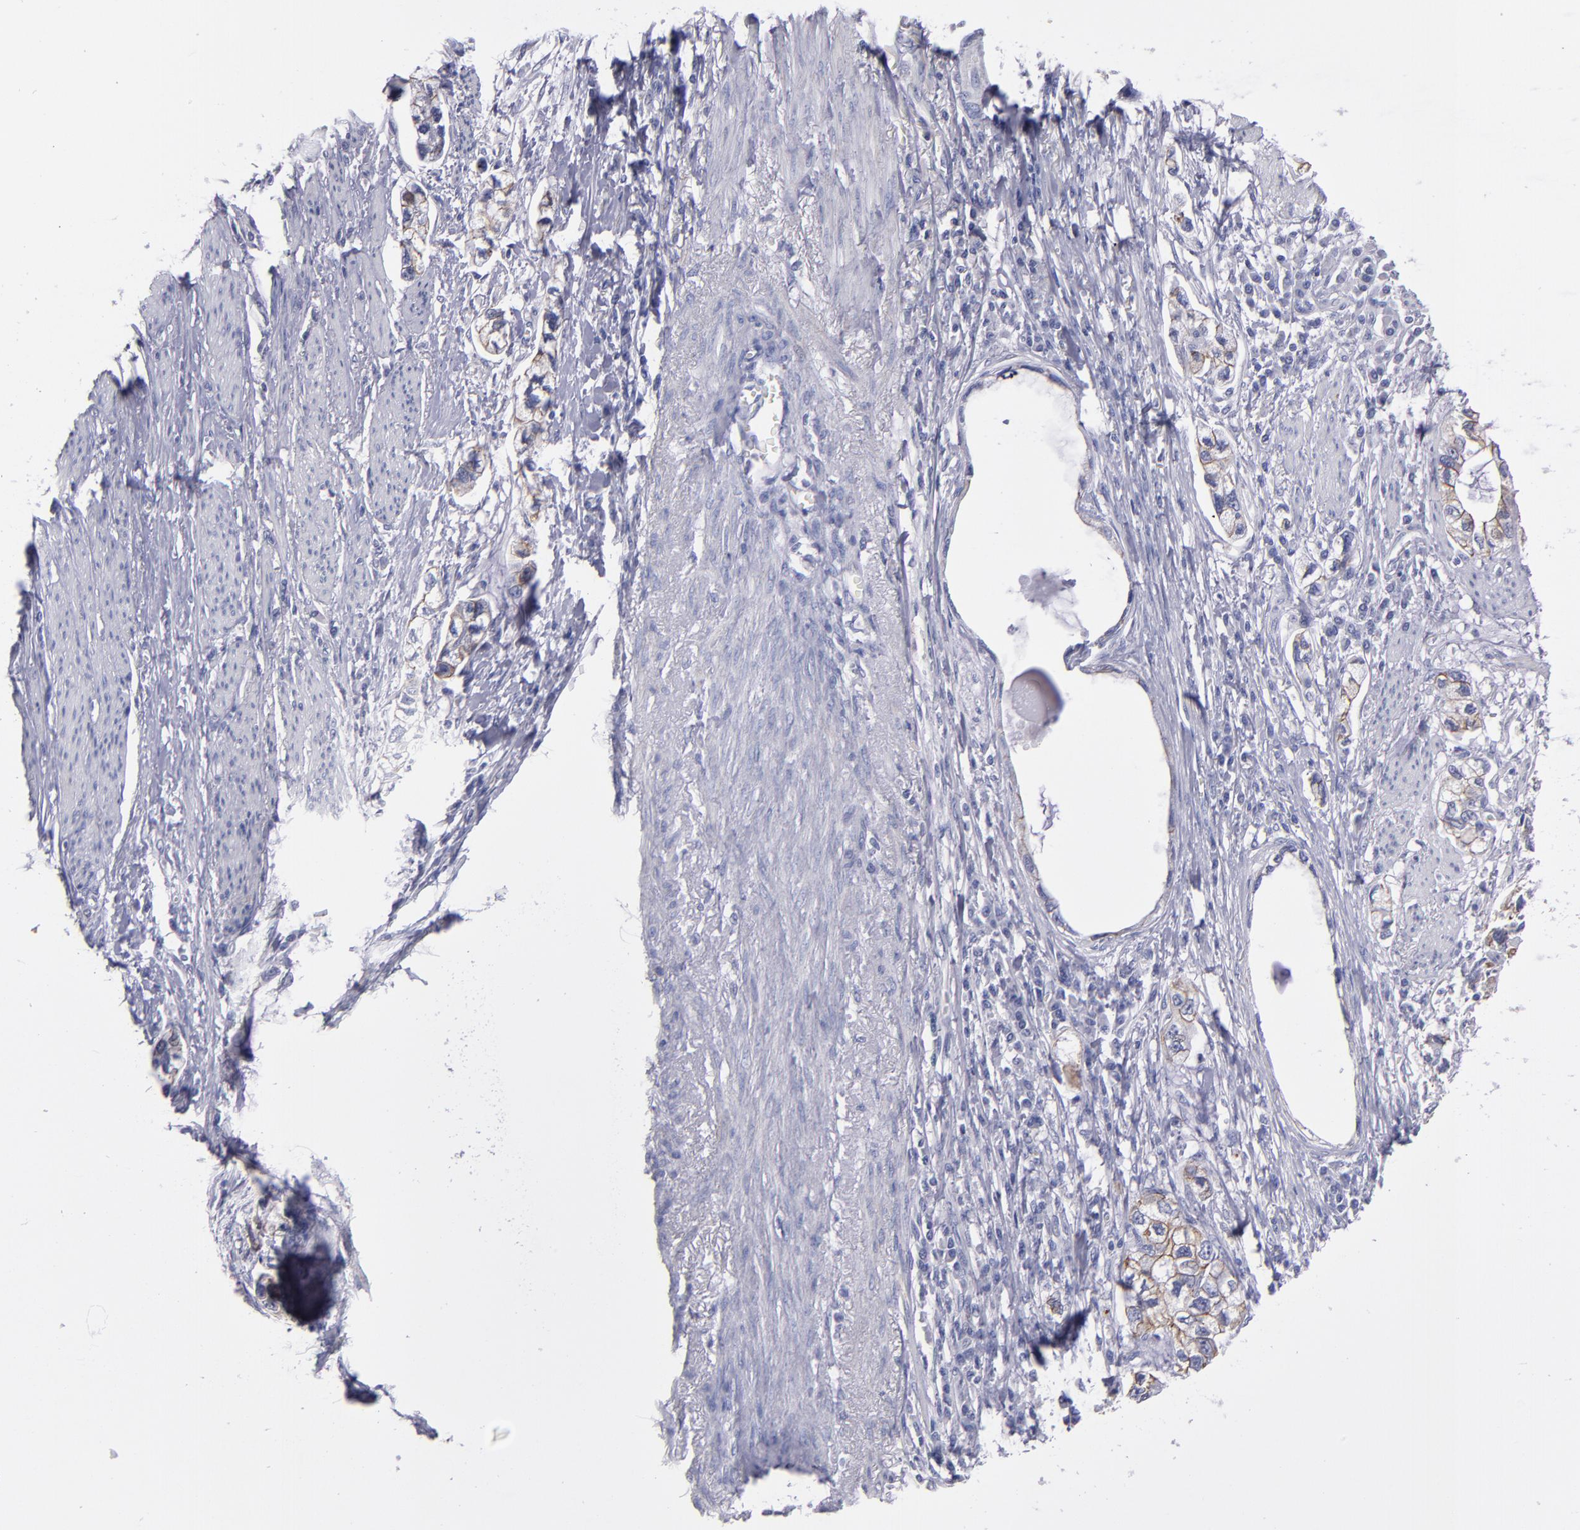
{"staining": {"intensity": "weak", "quantity": ">75%", "location": "cytoplasmic/membranous"}, "tissue": "stomach cancer", "cell_type": "Tumor cells", "image_type": "cancer", "snomed": [{"axis": "morphology", "description": "Adenocarcinoma, NOS"}, {"axis": "topography", "description": "Stomach, lower"}], "caption": "Stomach cancer (adenocarcinoma) was stained to show a protein in brown. There is low levels of weak cytoplasmic/membranous expression in about >75% of tumor cells.", "gene": "CDH3", "patient": {"sex": "female", "age": 93}}